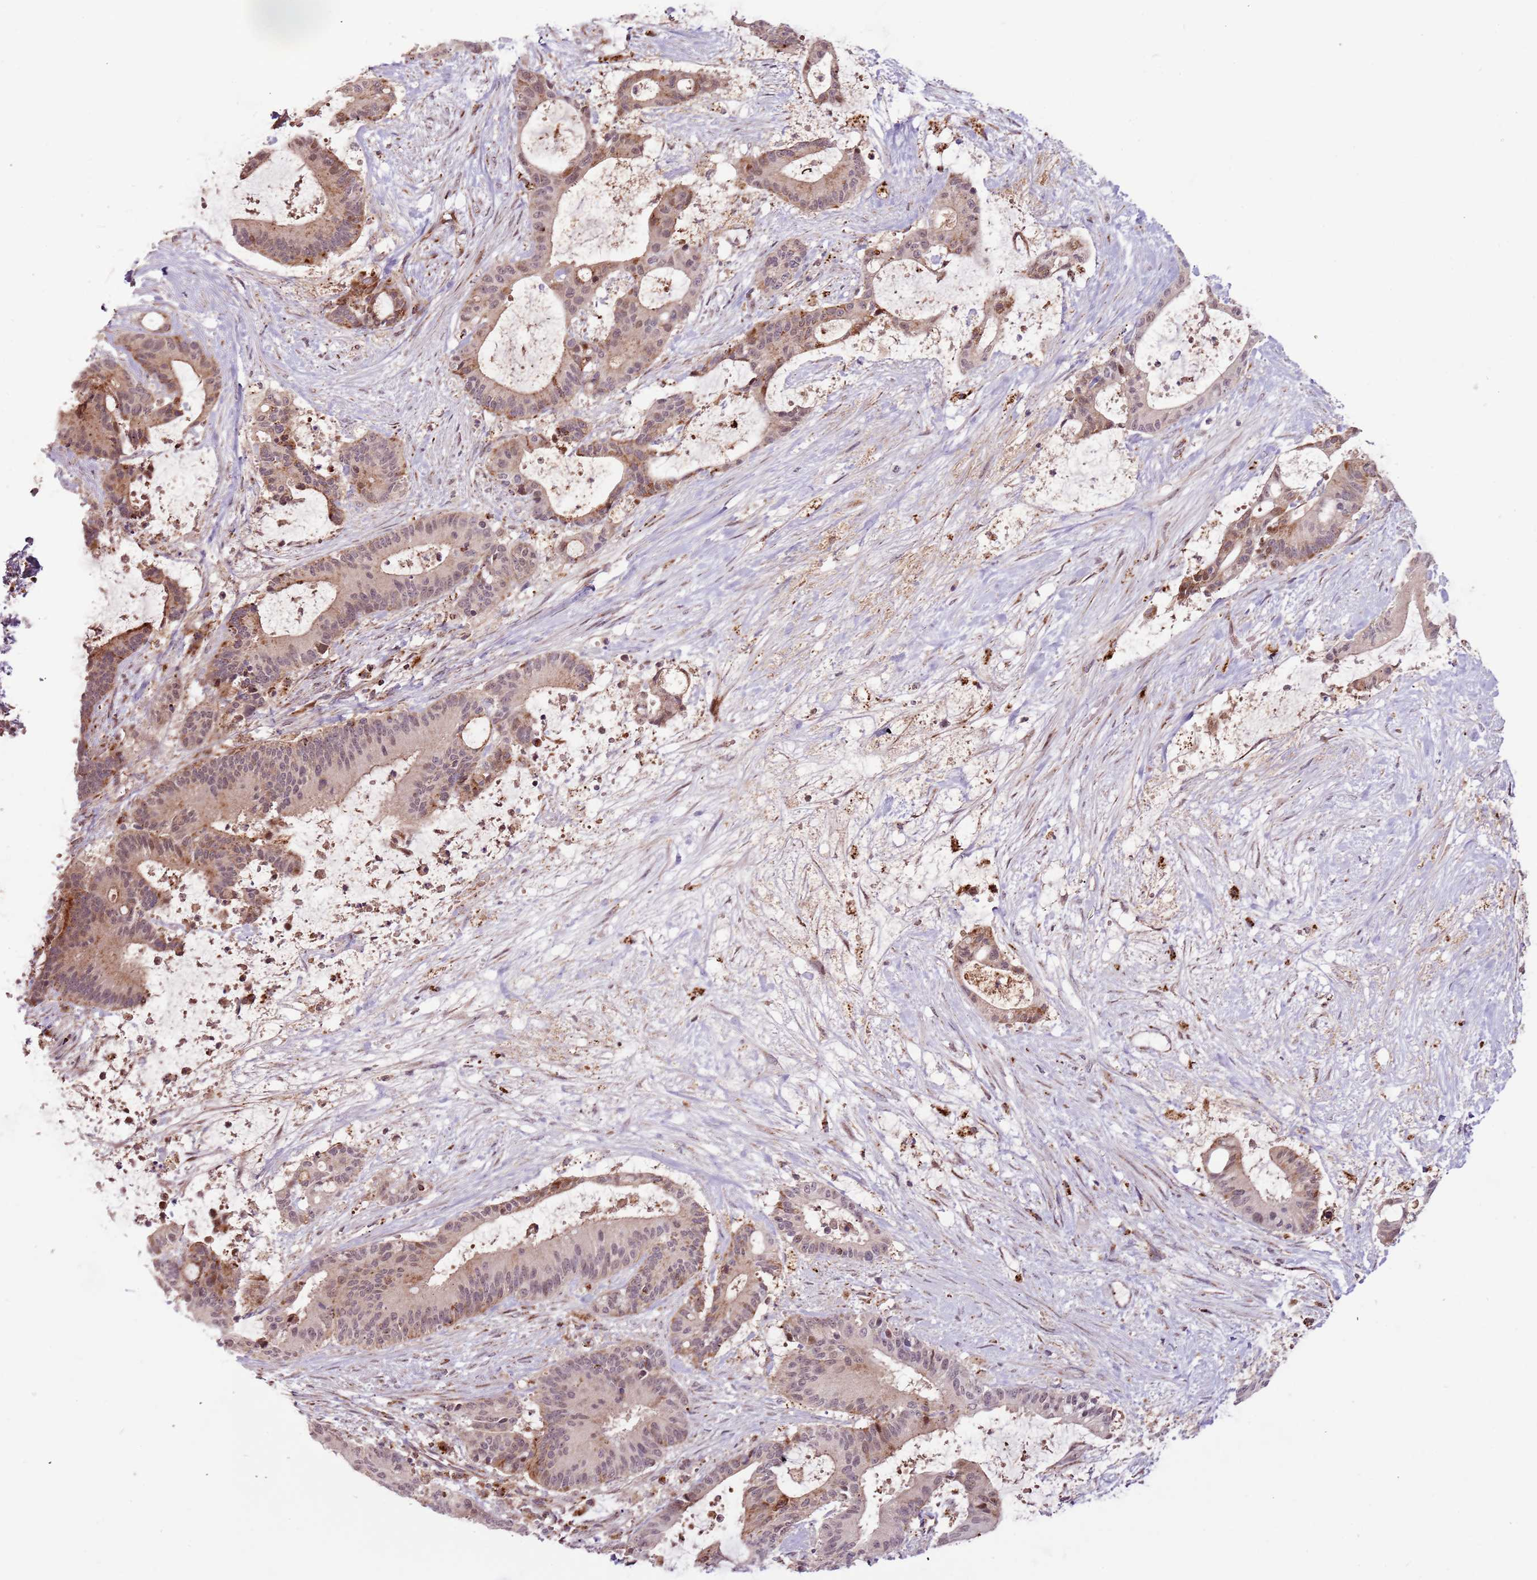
{"staining": {"intensity": "moderate", "quantity": "<25%", "location": "cytoplasmic/membranous"}, "tissue": "liver cancer", "cell_type": "Tumor cells", "image_type": "cancer", "snomed": [{"axis": "morphology", "description": "Normal tissue, NOS"}, {"axis": "morphology", "description": "Cholangiocarcinoma"}, {"axis": "topography", "description": "Liver"}, {"axis": "topography", "description": "Peripheral nerve tissue"}], "caption": "About <25% of tumor cells in liver cancer (cholangiocarcinoma) exhibit moderate cytoplasmic/membranous protein staining as visualized by brown immunohistochemical staining.", "gene": "ULK3", "patient": {"sex": "female", "age": 73}}